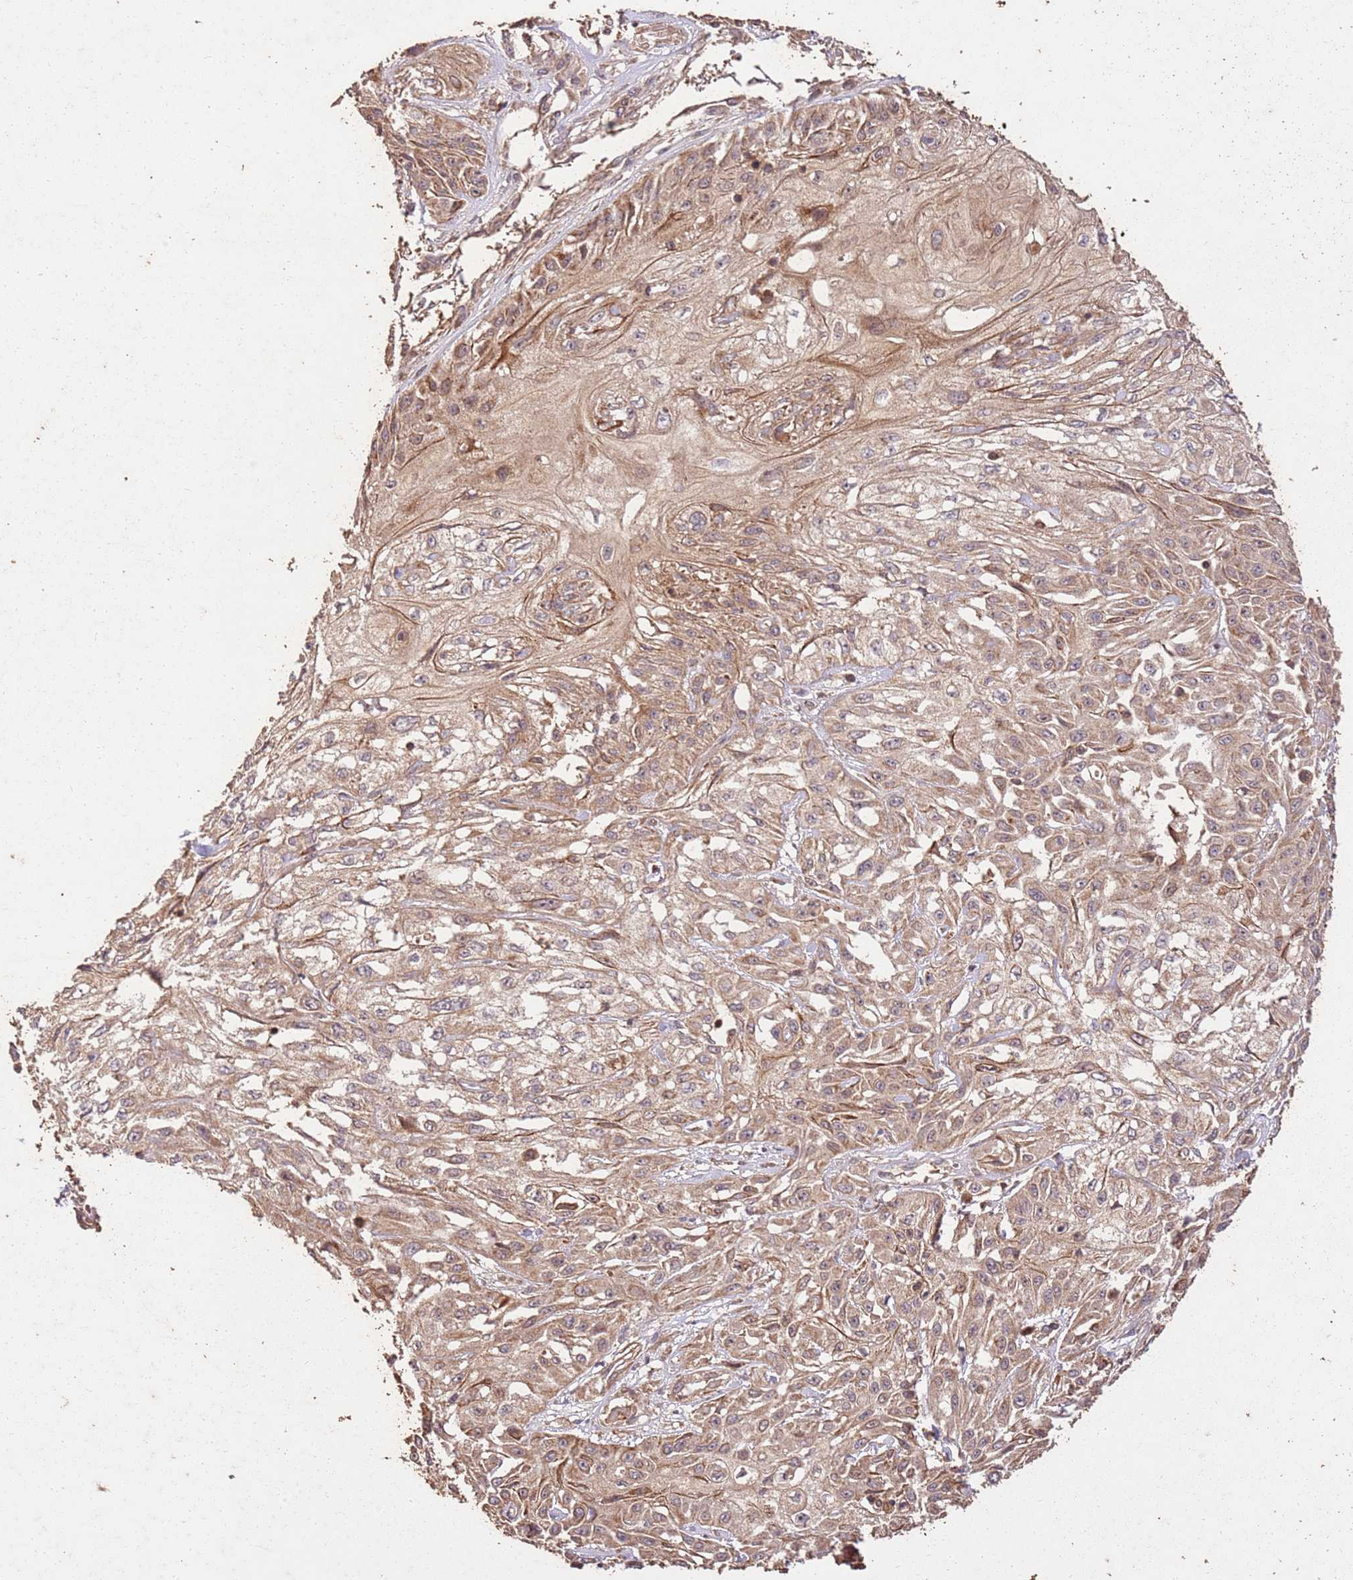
{"staining": {"intensity": "moderate", "quantity": ">75%", "location": "cytoplasmic/membranous"}, "tissue": "skin cancer", "cell_type": "Tumor cells", "image_type": "cancer", "snomed": [{"axis": "morphology", "description": "Squamous cell carcinoma, NOS"}, {"axis": "morphology", "description": "Squamous cell carcinoma, metastatic, NOS"}, {"axis": "topography", "description": "Skin"}, {"axis": "topography", "description": "Lymph node"}], "caption": "Squamous cell carcinoma (skin) was stained to show a protein in brown. There is medium levels of moderate cytoplasmic/membranous positivity in approximately >75% of tumor cells.", "gene": "LRRC28", "patient": {"sex": "male", "age": 75}}